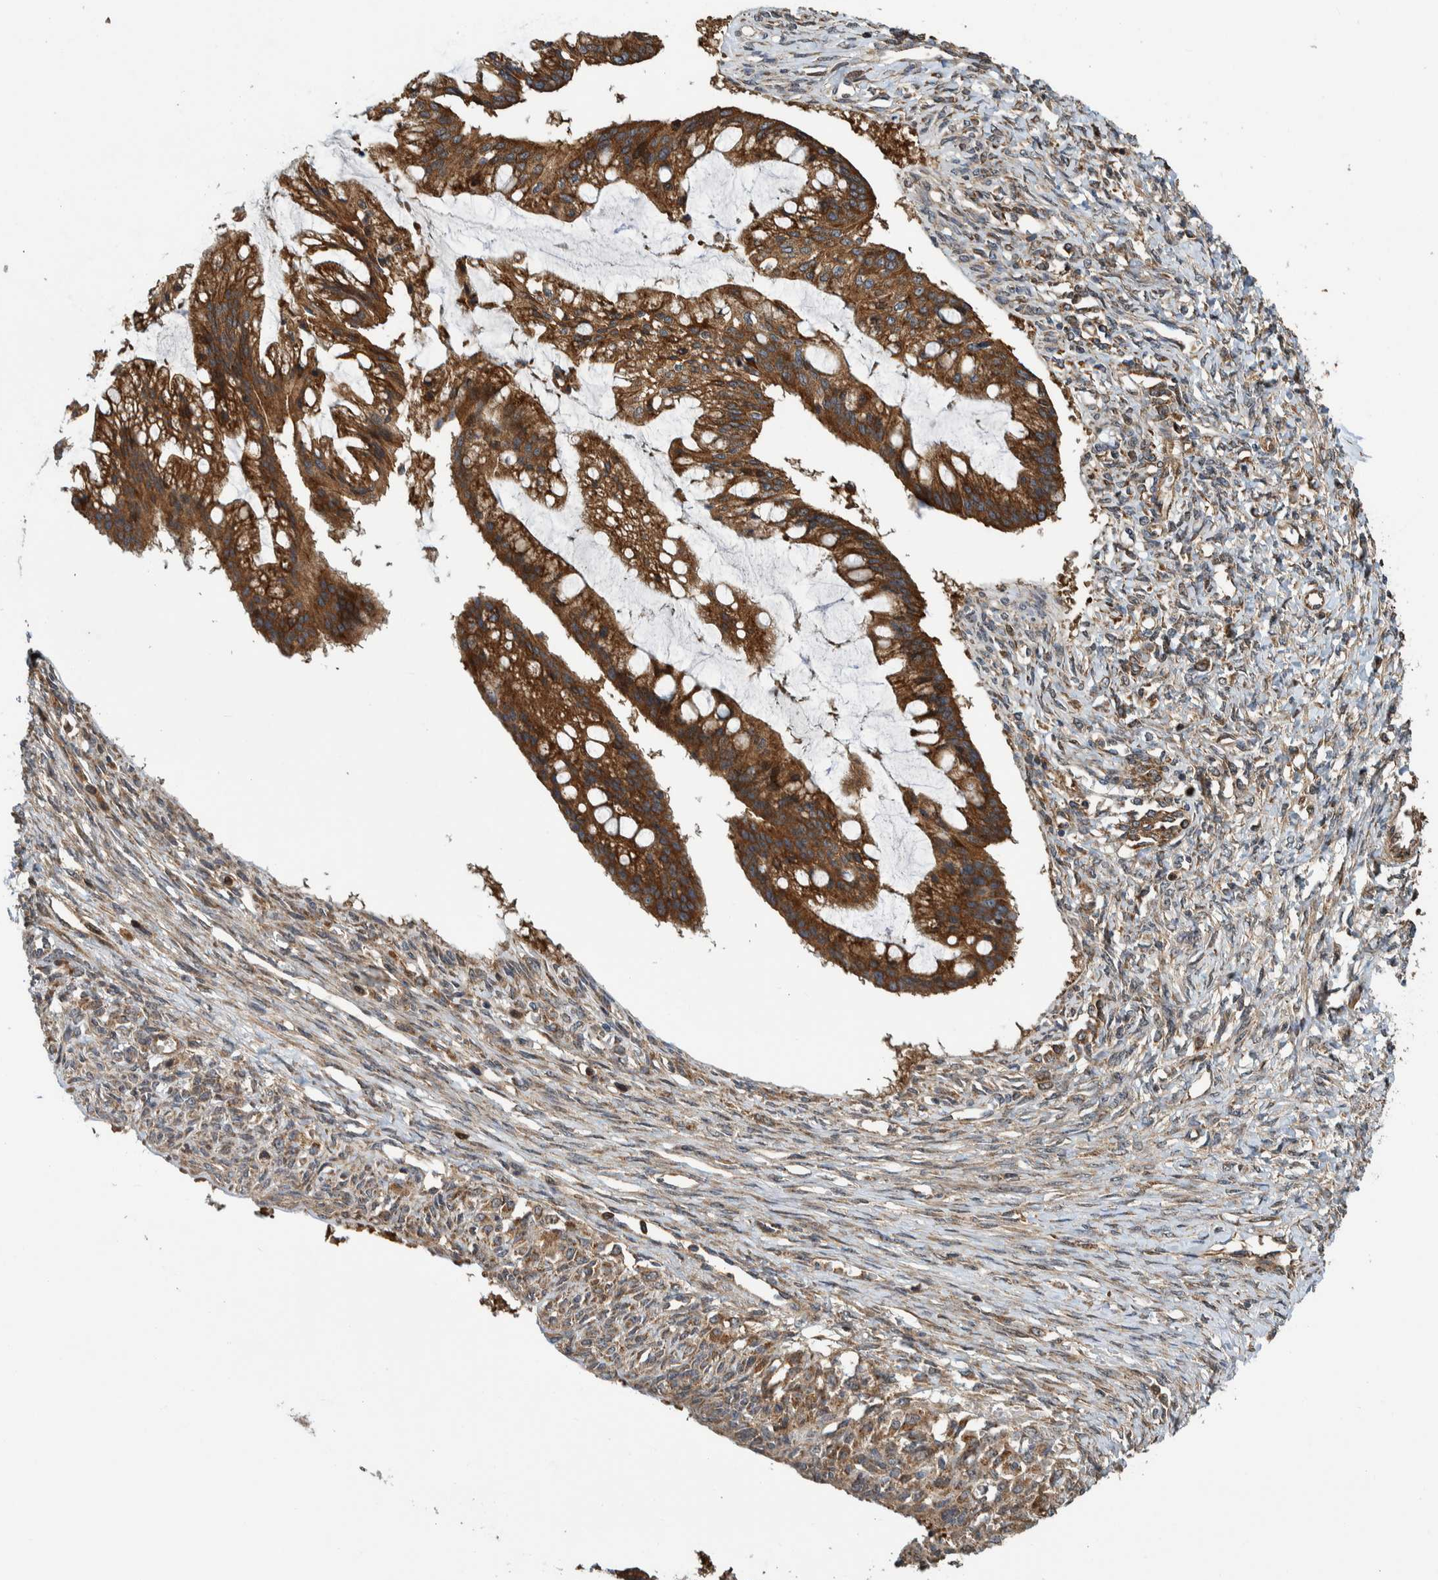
{"staining": {"intensity": "strong", "quantity": ">75%", "location": "cytoplasmic/membranous"}, "tissue": "ovarian cancer", "cell_type": "Tumor cells", "image_type": "cancer", "snomed": [{"axis": "morphology", "description": "Cystadenocarcinoma, mucinous, NOS"}, {"axis": "topography", "description": "Ovary"}], "caption": "This is a photomicrograph of IHC staining of mucinous cystadenocarcinoma (ovarian), which shows strong expression in the cytoplasmic/membranous of tumor cells.", "gene": "CCDC57", "patient": {"sex": "female", "age": 73}}